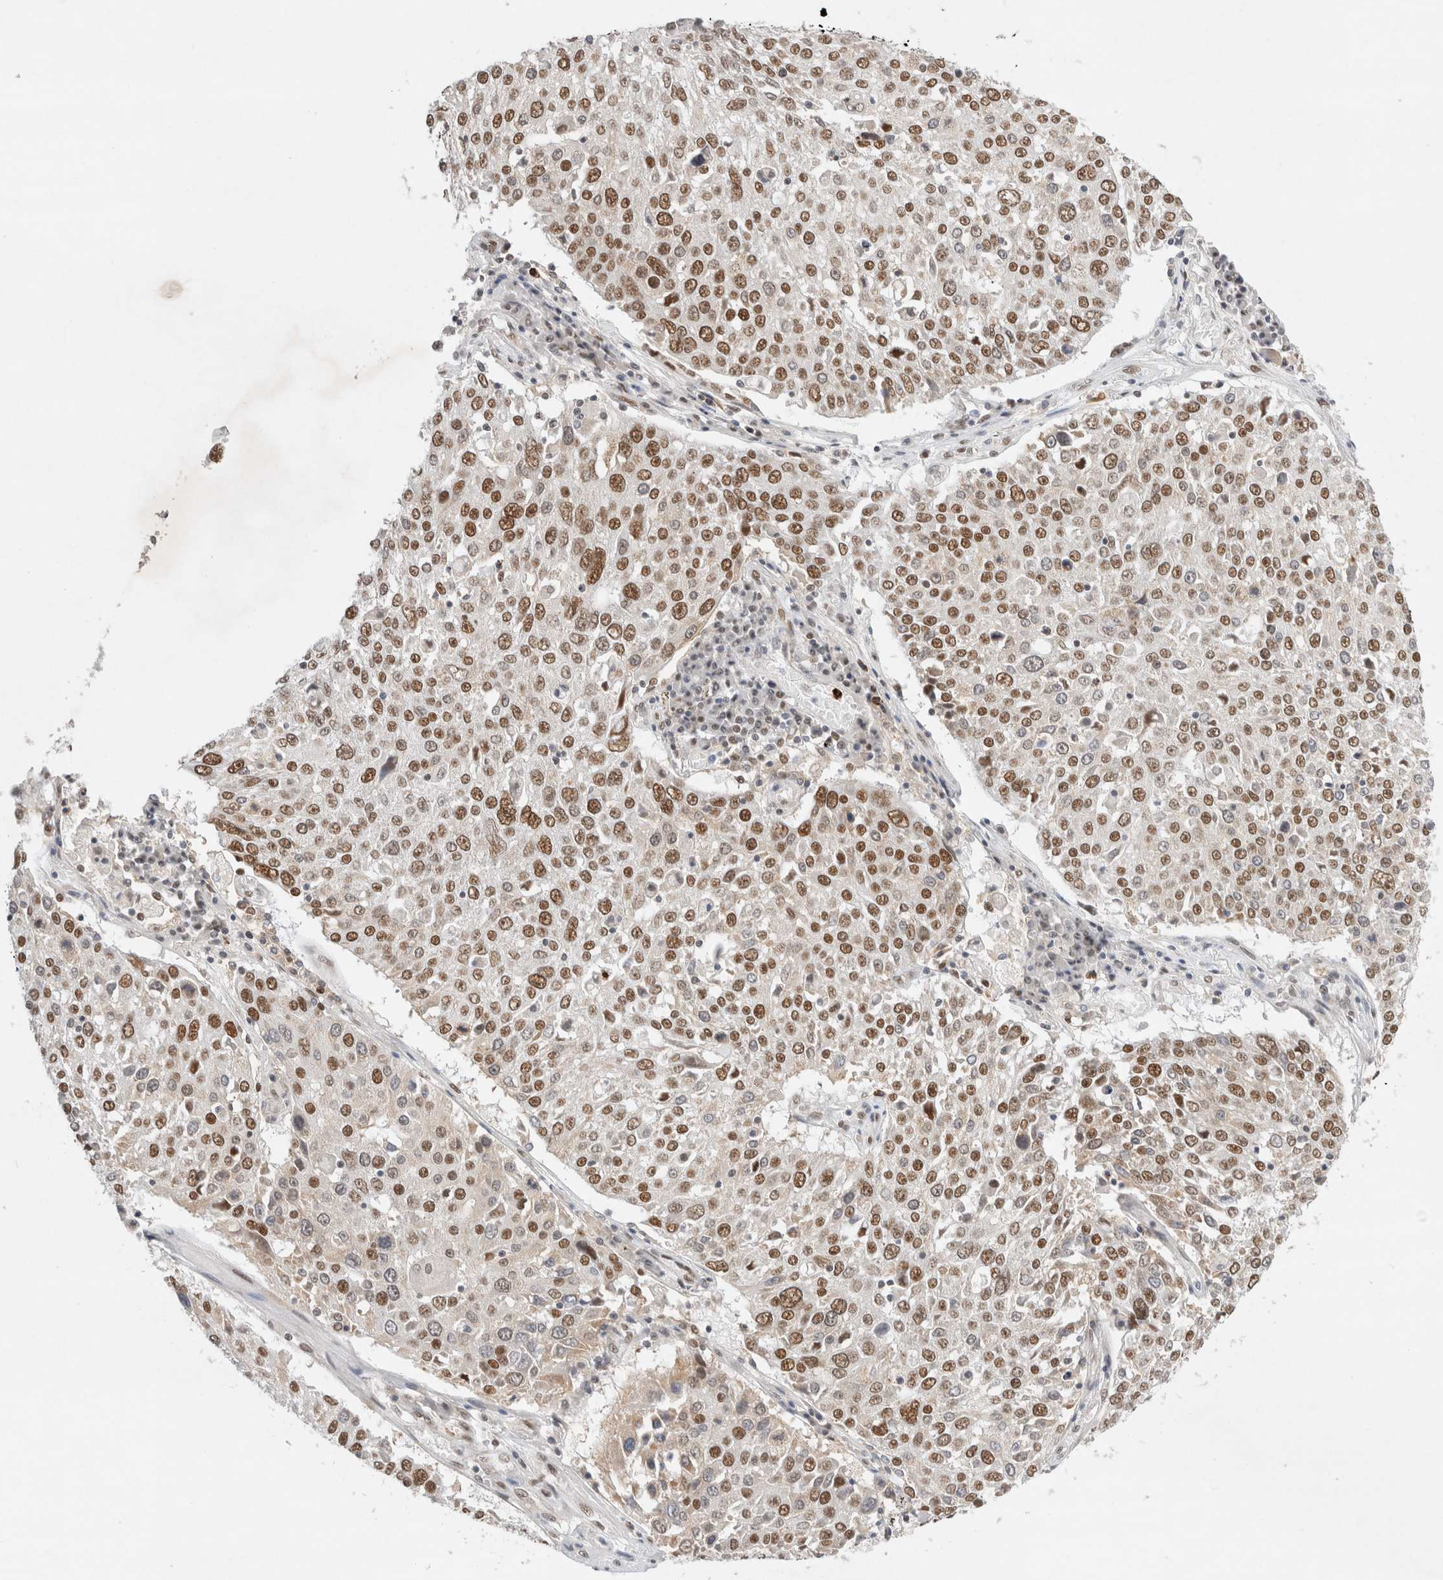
{"staining": {"intensity": "moderate", "quantity": ">75%", "location": "nuclear"}, "tissue": "lung cancer", "cell_type": "Tumor cells", "image_type": "cancer", "snomed": [{"axis": "morphology", "description": "Squamous cell carcinoma, NOS"}, {"axis": "topography", "description": "Lung"}], "caption": "Immunohistochemical staining of human lung cancer (squamous cell carcinoma) reveals medium levels of moderate nuclear expression in approximately >75% of tumor cells.", "gene": "GTF2I", "patient": {"sex": "male", "age": 65}}